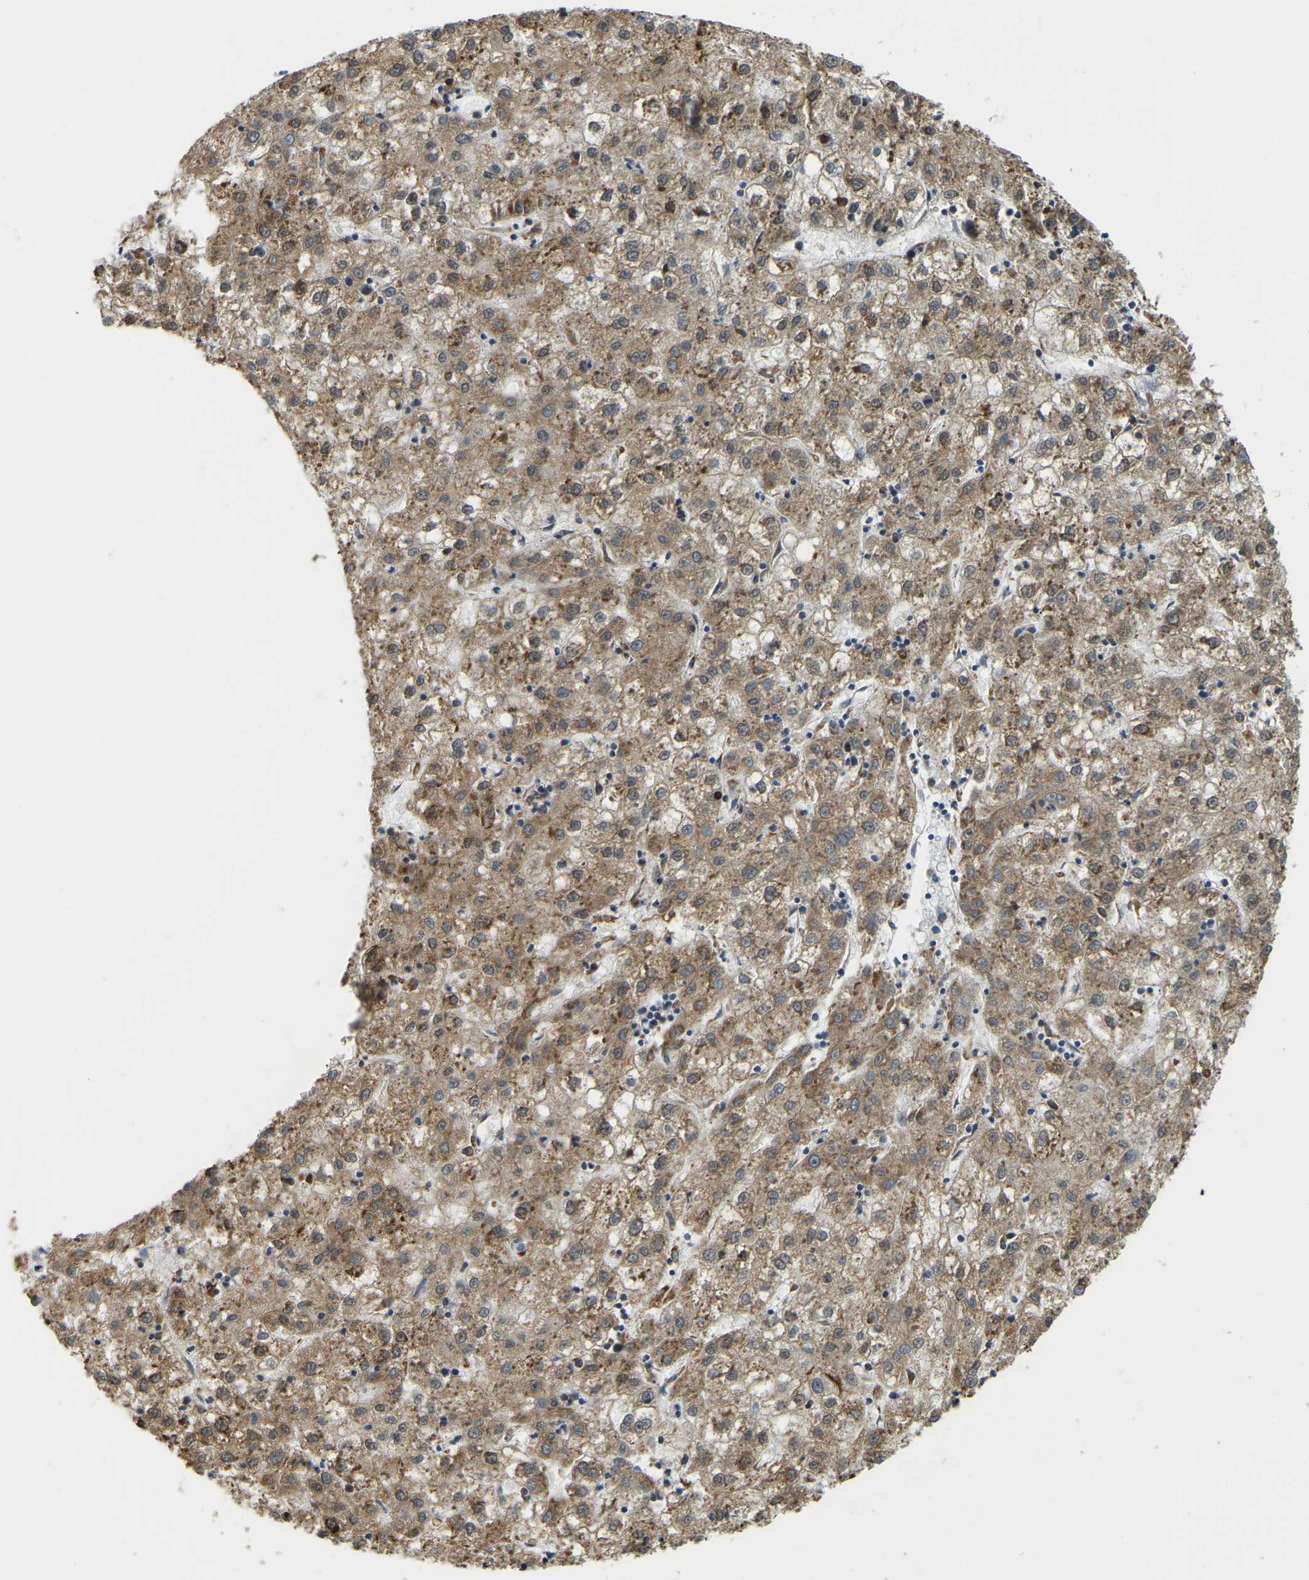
{"staining": {"intensity": "moderate", "quantity": ">75%", "location": "cytoplasmic/membranous"}, "tissue": "liver cancer", "cell_type": "Tumor cells", "image_type": "cancer", "snomed": [{"axis": "morphology", "description": "Carcinoma, Hepatocellular, NOS"}, {"axis": "topography", "description": "Liver"}], "caption": "Liver hepatocellular carcinoma stained for a protein shows moderate cytoplasmic/membranous positivity in tumor cells.", "gene": "RNF115", "patient": {"sex": "male", "age": 72}}